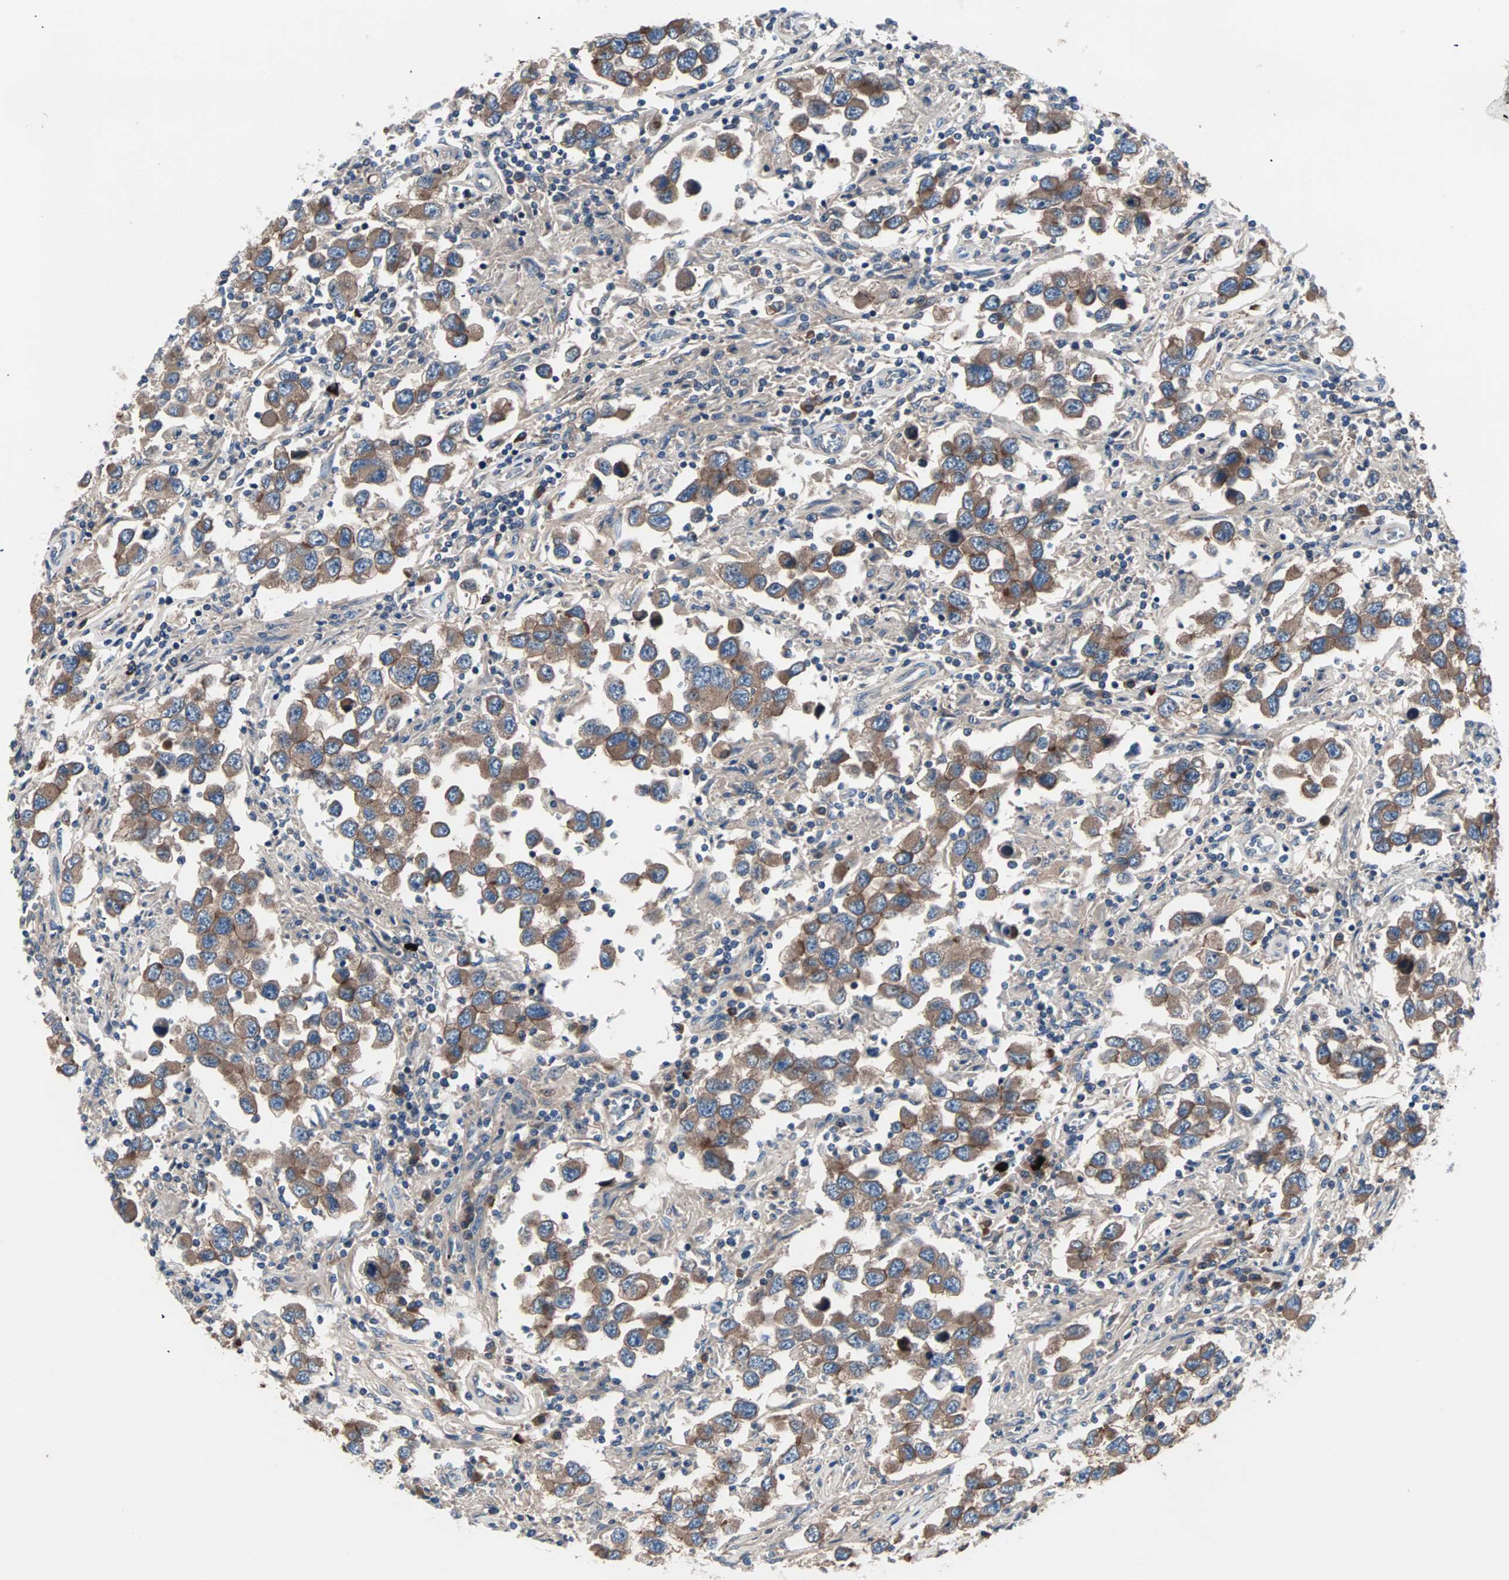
{"staining": {"intensity": "moderate", "quantity": ">75%", "location": "cytoplasmic/membranous"}, "tissue": "testis cancer", "cell_type": "Tumor cells", "image_type": "cancer", "snomed": [{"axis": "morphology", "description": "Carcinoma, Embryonal, NOS"}, {"axis": "topography", "description": "Testis"}], "caption": "Immunohistochemistry (IHC) of human testis embryonal carcinoma reveals medium levels of moderate cytoplasmic/membranous positivity in about >75% of tumor cells.", "gene": "CAD", "patient": {"sex": "male", "age": 21}}